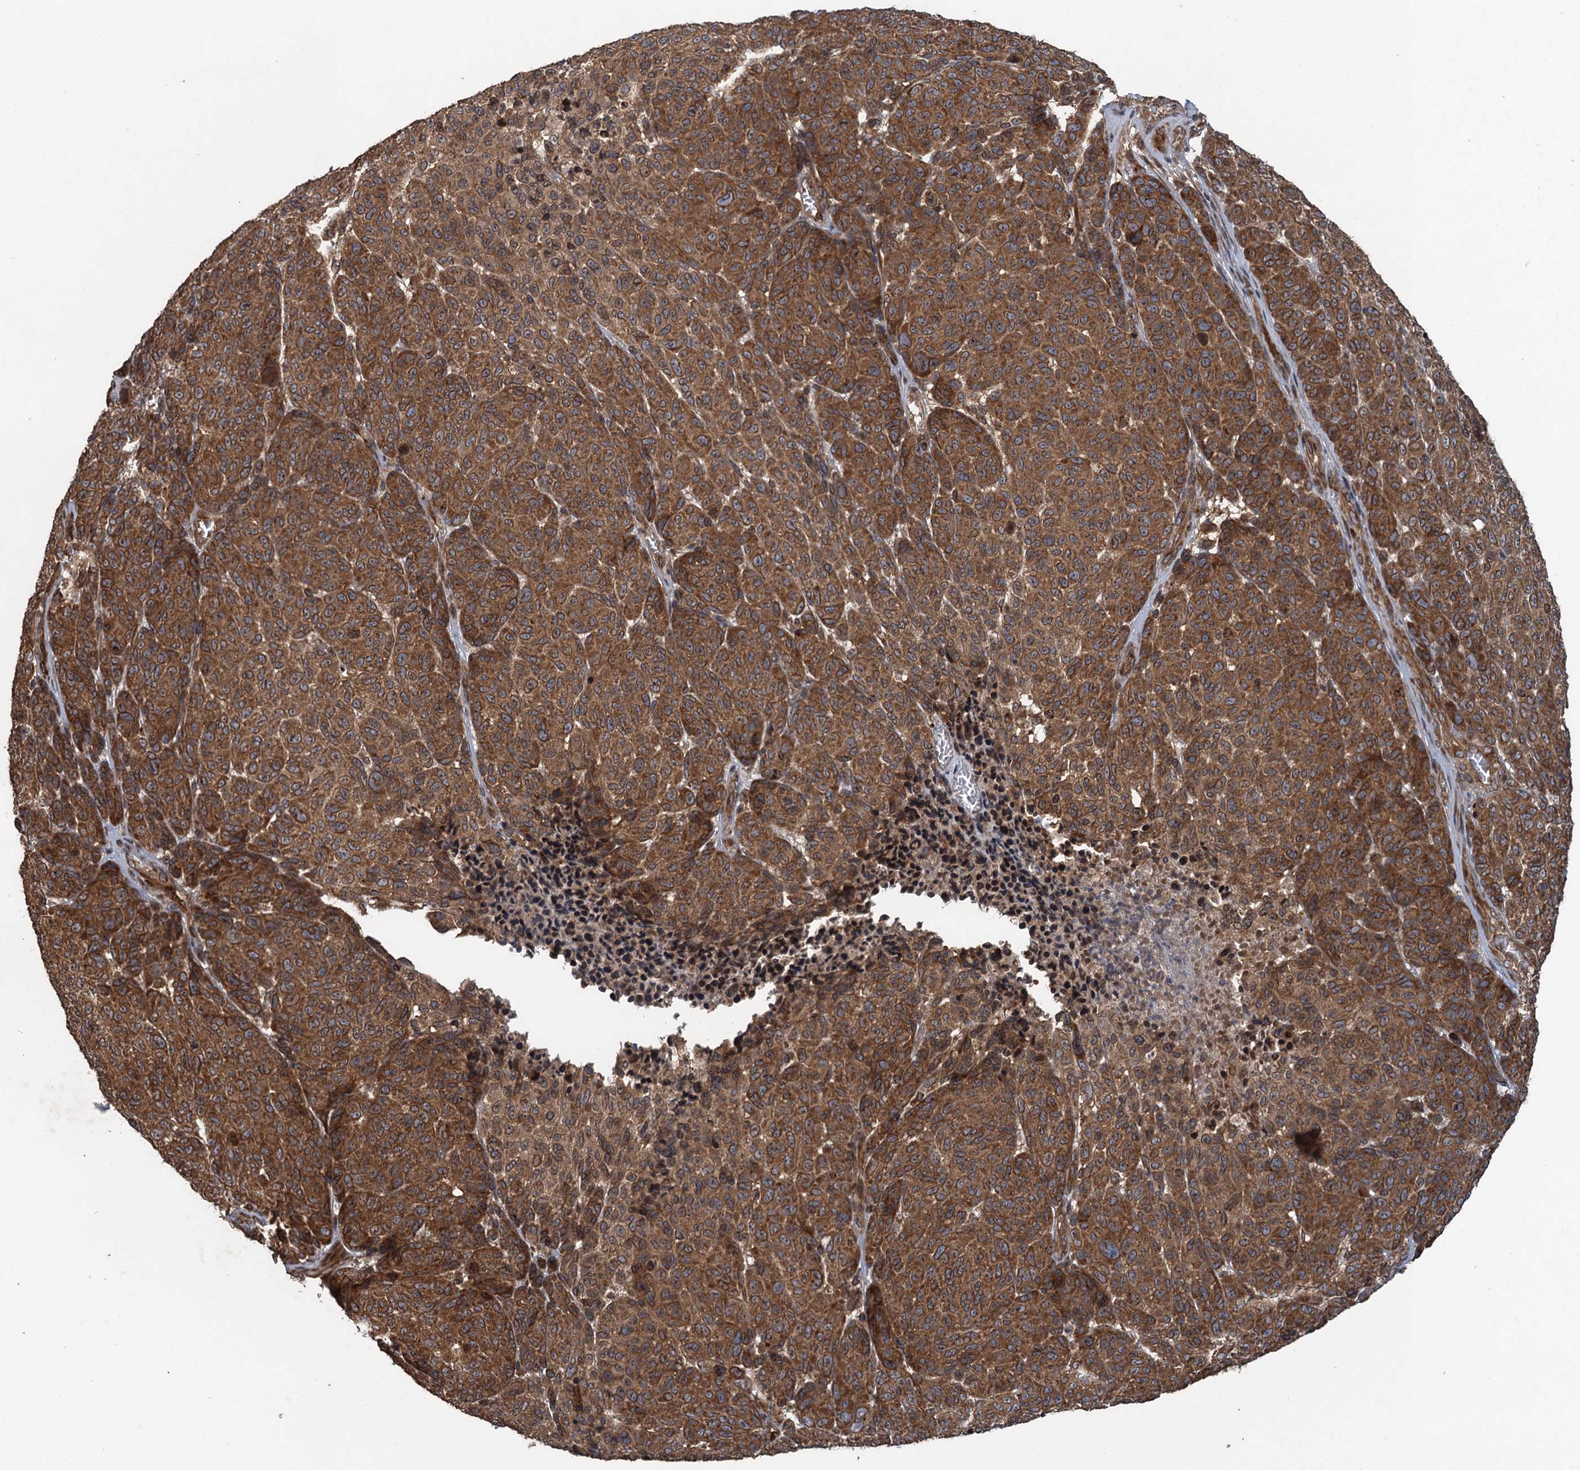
{"staining": {"intensity": "strong", "quantity": ">75%", "location": "cytoplasmic/membranous,nuclear"}, "tissue": "melanoma", "cell_type": "Tumor cells", "image_type": "cancer", "snomed": [{"axis": "morphology", "description": "Malignant melanoma, NOS"}, {"axis": "topography", "description": "Skin"}], "caption": "Melanoma stained with DAB immunohistochemistry (IHC) reveals high levels of strong cytoplasmic/membranous and nuclear positivity in about >75% of tumor cells.", "gene": "GLE1", "patient": {"sex": "male", "age": 49}}